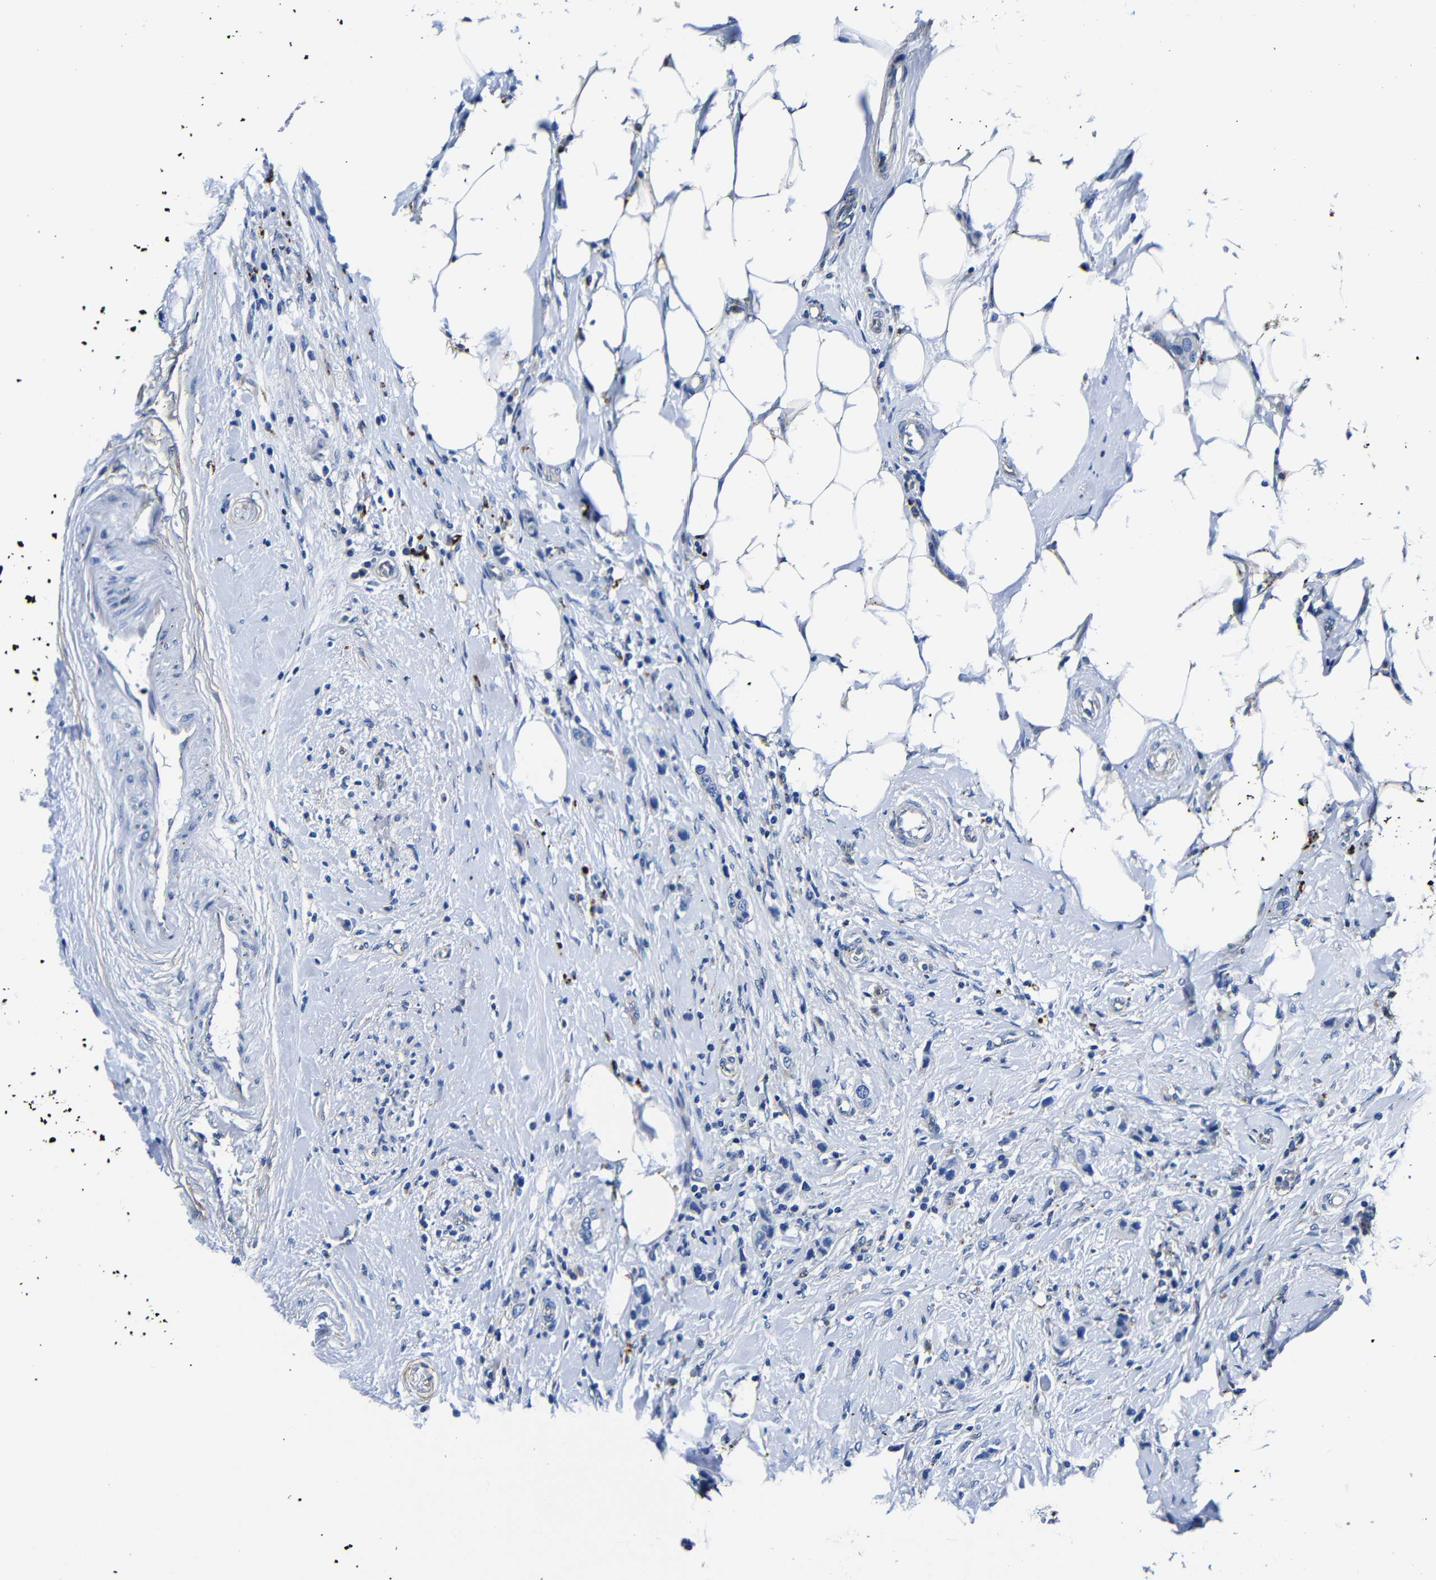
{"staining": {"intensity": "negative", "quantity": "none", "location": "none"}, "tissue": "breast cancer", "cell_type": "Tumor cells", "image_type": "cancer", "snomed": [{"axis": "morphology", "description": "Normal tissue, NOS"}, {"axis": "morphology", "description": "Duct carcinoma"}, {"axis": "topography", "description": "Breast"}], "caption": "This is a micrograph of immunohistochemistry staining of breast cancer (infiltrating ductal carcinoma), which shows no expression in tumor cells.", "gene": "GIMAP2", "patient": {"sex": "female", "age": 50}}